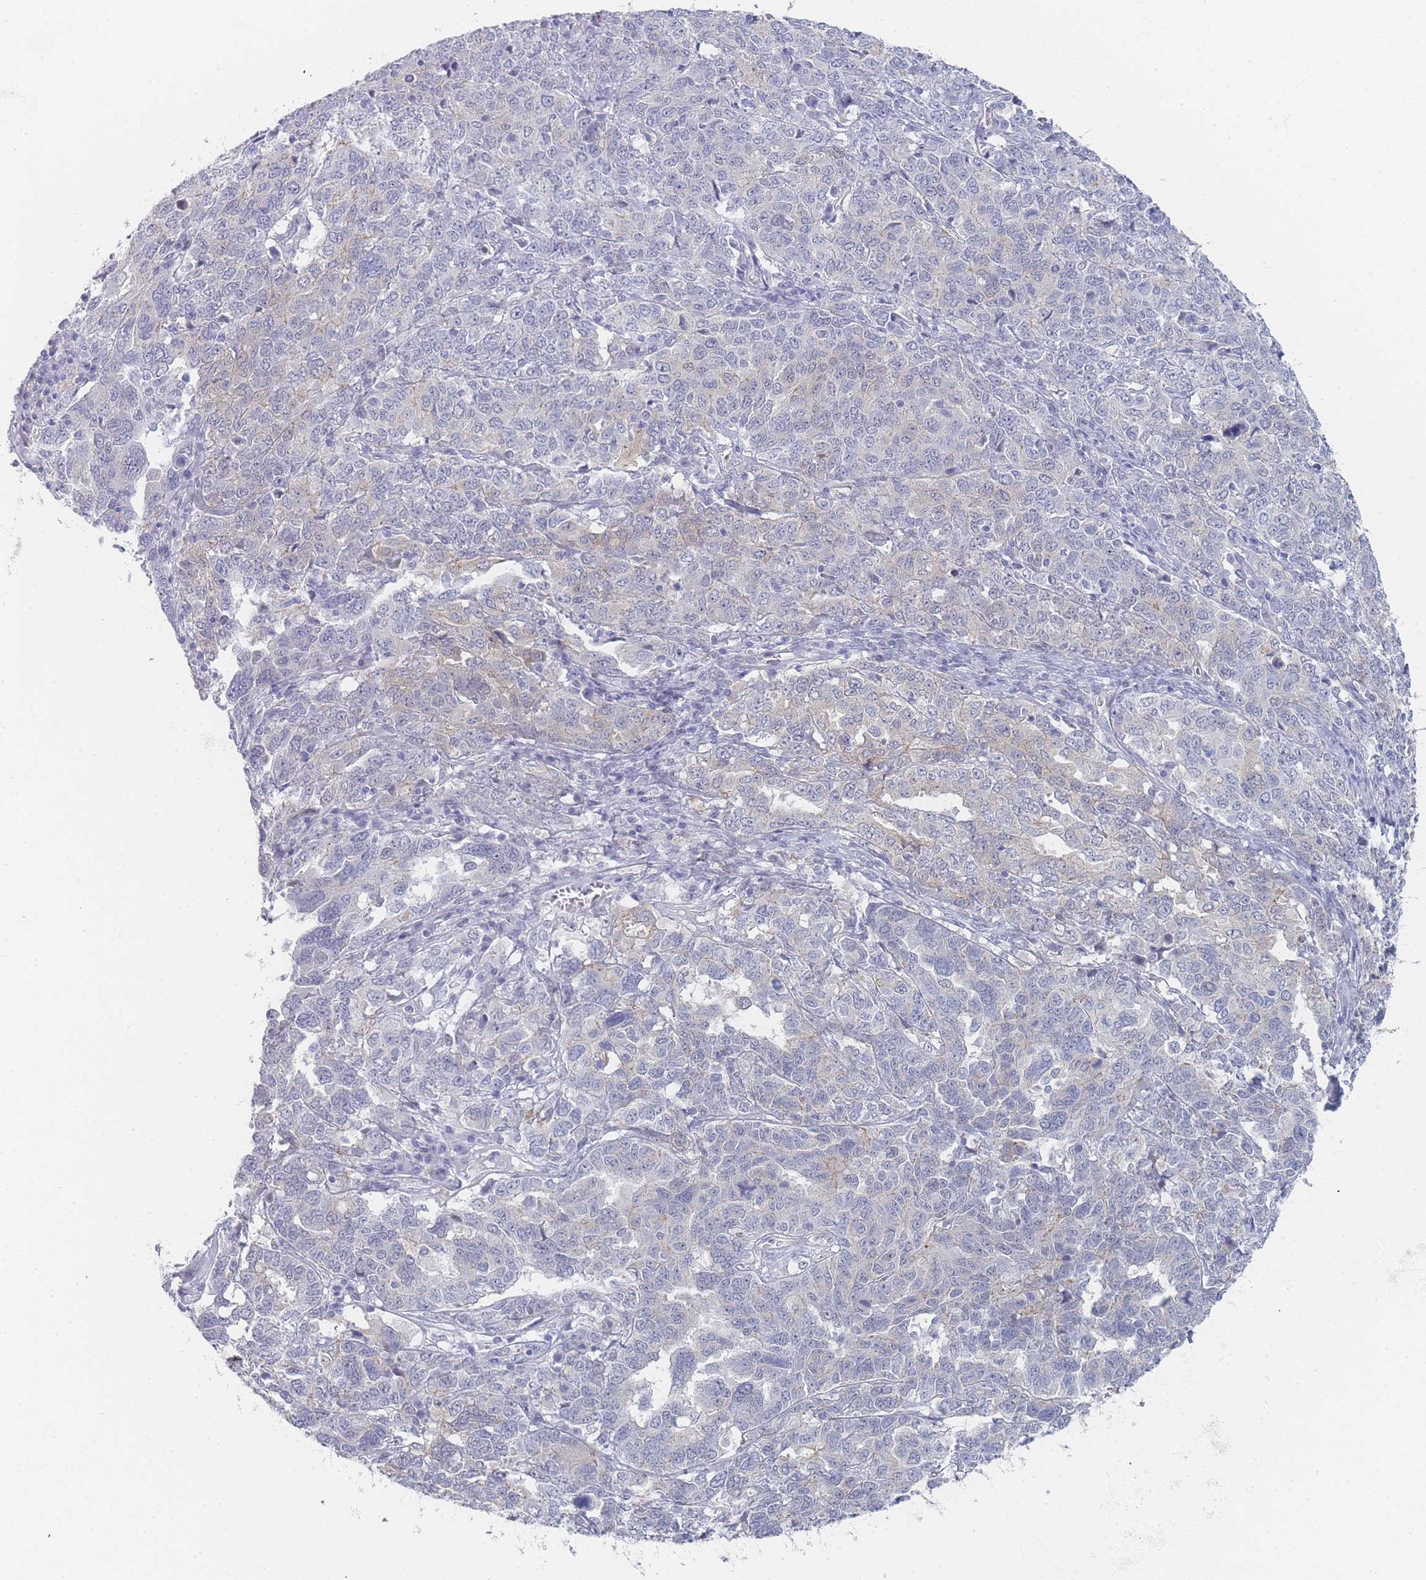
{"staining": {"intensity": "negative", "quantity": "none", "location": "none"}, "tissue": "ovarian cancer", "cell_type": "Tumor cells", "image_type": "cancer", "snomed": [{"axis": "morphology", "description": "Carcinoma, endometroid"}, {"axis": "topography", "description": "Ovary"}], "caption": "The IHC histopathology image has no significant staining in tumor cells of ovarian cancer (endometroid carcinoma) tissue.", "gene": "IMPG1", "patient": {"sex": "female", "age": 62}}